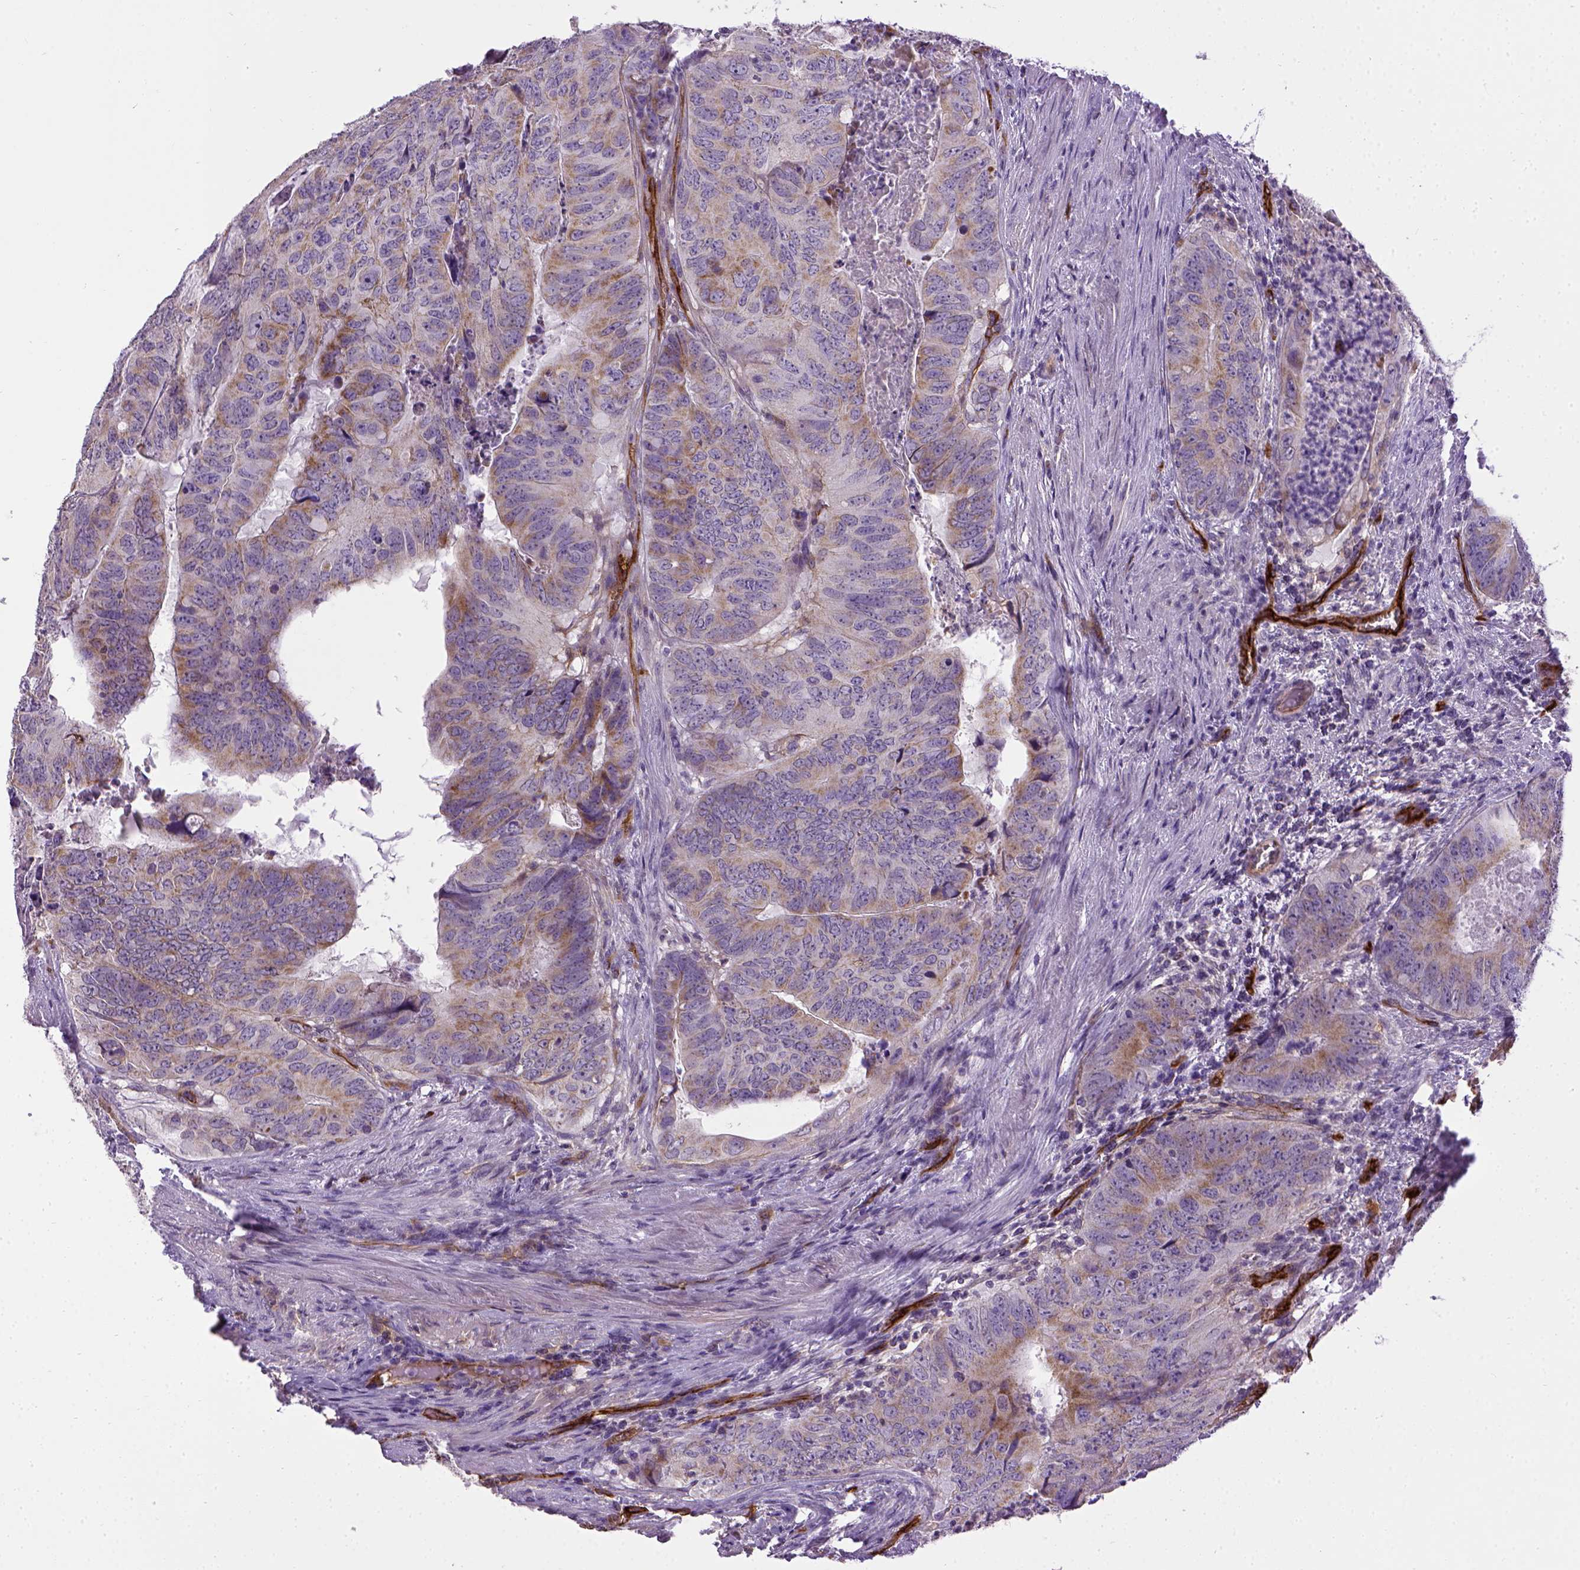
{"staining": {"intensity": "weak", "quantity": "25%-75%", "location": "cytoplasmic/membranous"}, "tissue": "colorectal cancer", "cell_type": "Tumor cells", "image_type": "cancer", "snomed": [{"axis": "morphology", "description": "Adenocarcinoma, NOS"}, {"axis": "topography", "description": "Colon"}], "caption": "The image shows immunohistochemical staining of colorectal cancer (adenocarcinoma). There is weak cytoplasmic/membranous staining is identified in about 25%-75% of tumor cells.", "gene": "ENG", "patient": {"sex": "male", "age": 79}}